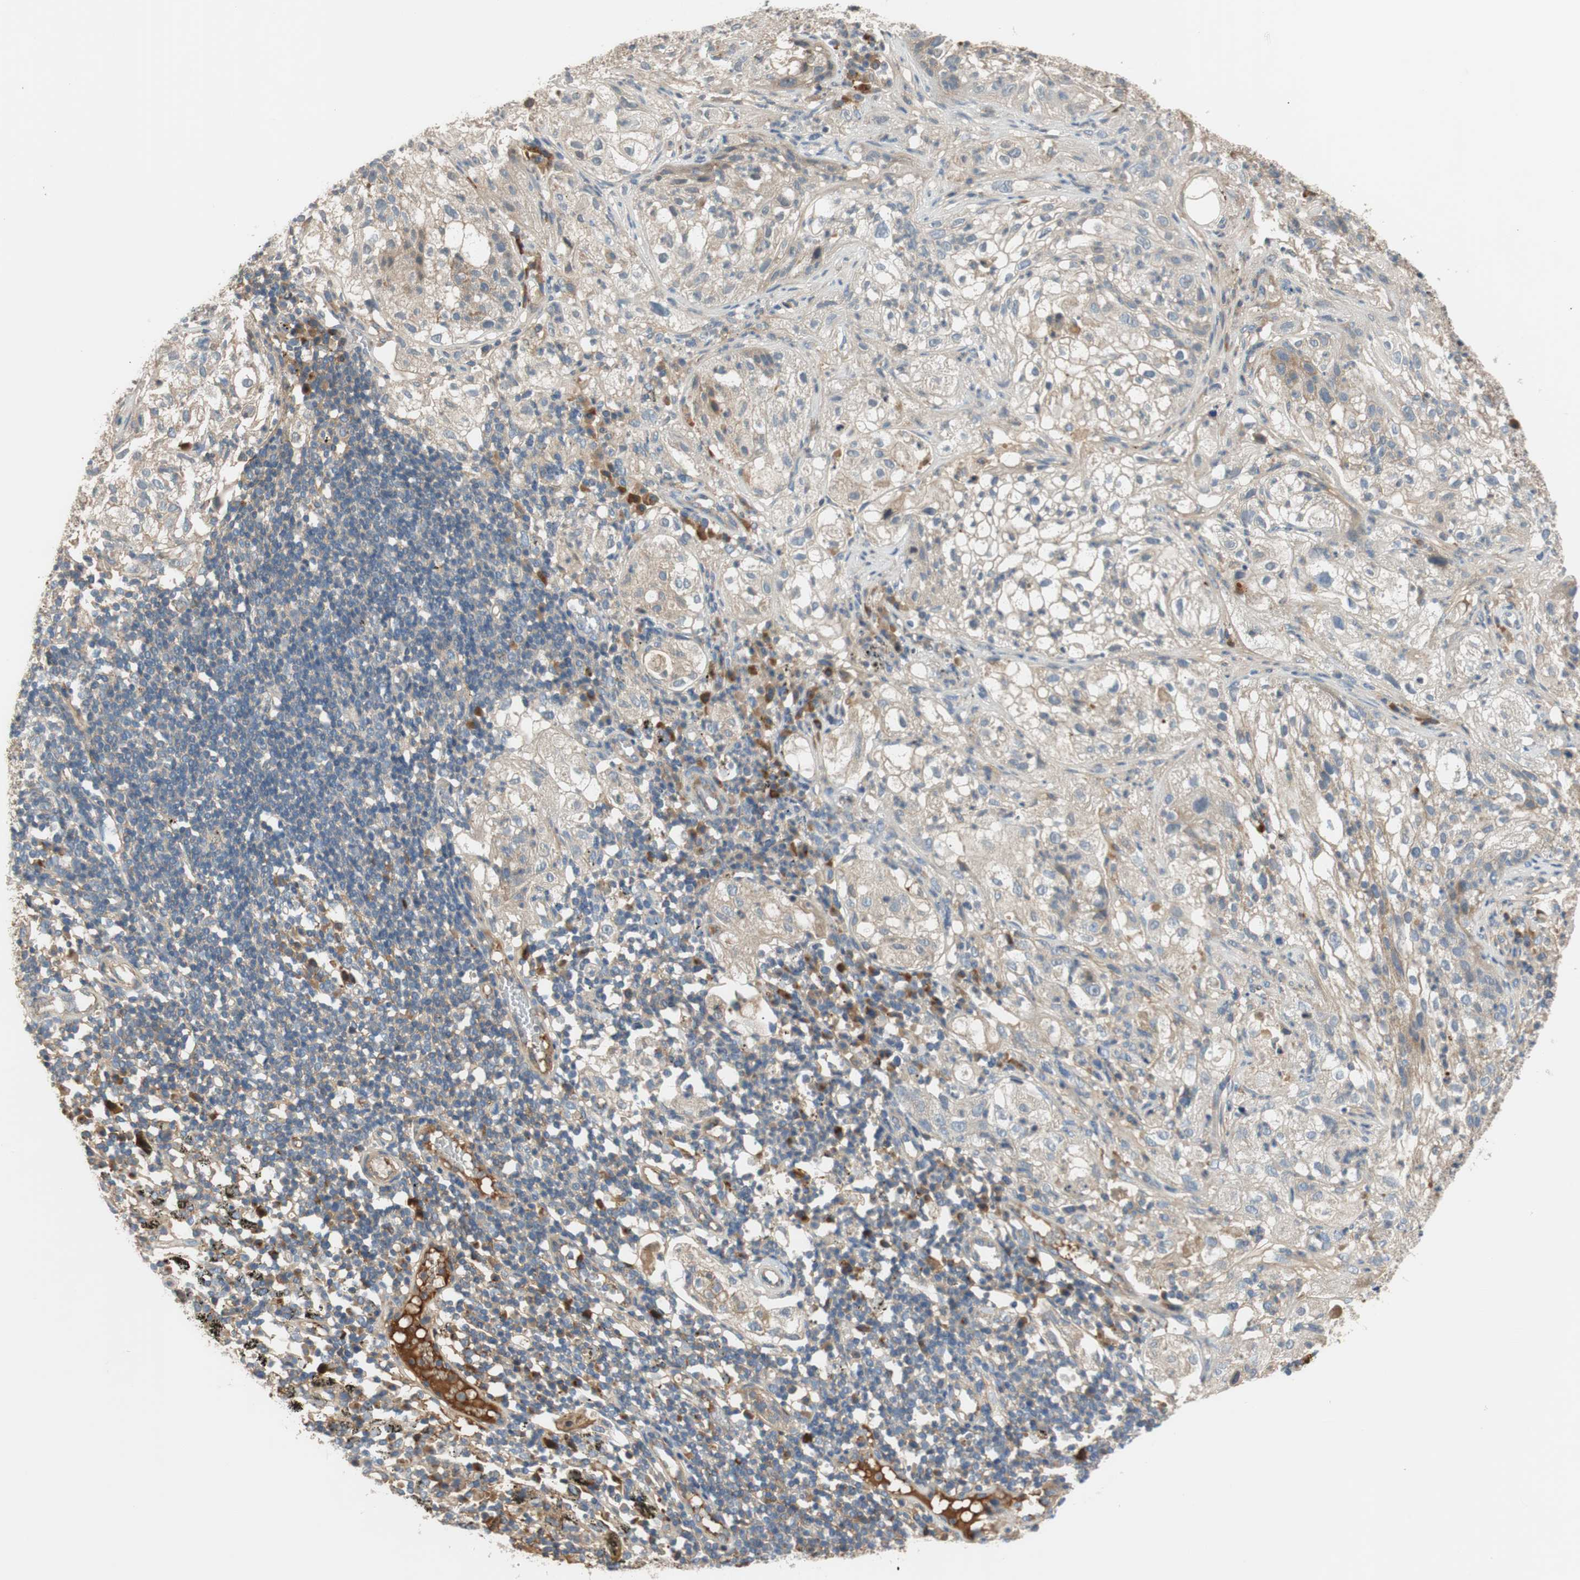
{"staining": {"intensity": "negative", "quantity": "none", "location": "none"}, "tissue": "lung cancer", "cell_type": "Tumor cells", "image_type": "cancer", "snomed": [{"axis": "morphology", "description": "Inflammation, NOS"}, {"axis": "morphology", "description": "Squamous cell carcinoma, NOS"}, {"axis": "topography", "description": "Lymph node"}, {"axis": "topography", "description": "Soft tissue"}, {"axis": "topography", "description": "Lung"}], "caption": "Immunohistochemical staining of human lung cancer reveals no significant staining in tumor cells.", "gene": "C4A", "patient": {"sex": "male", "age": 66}}